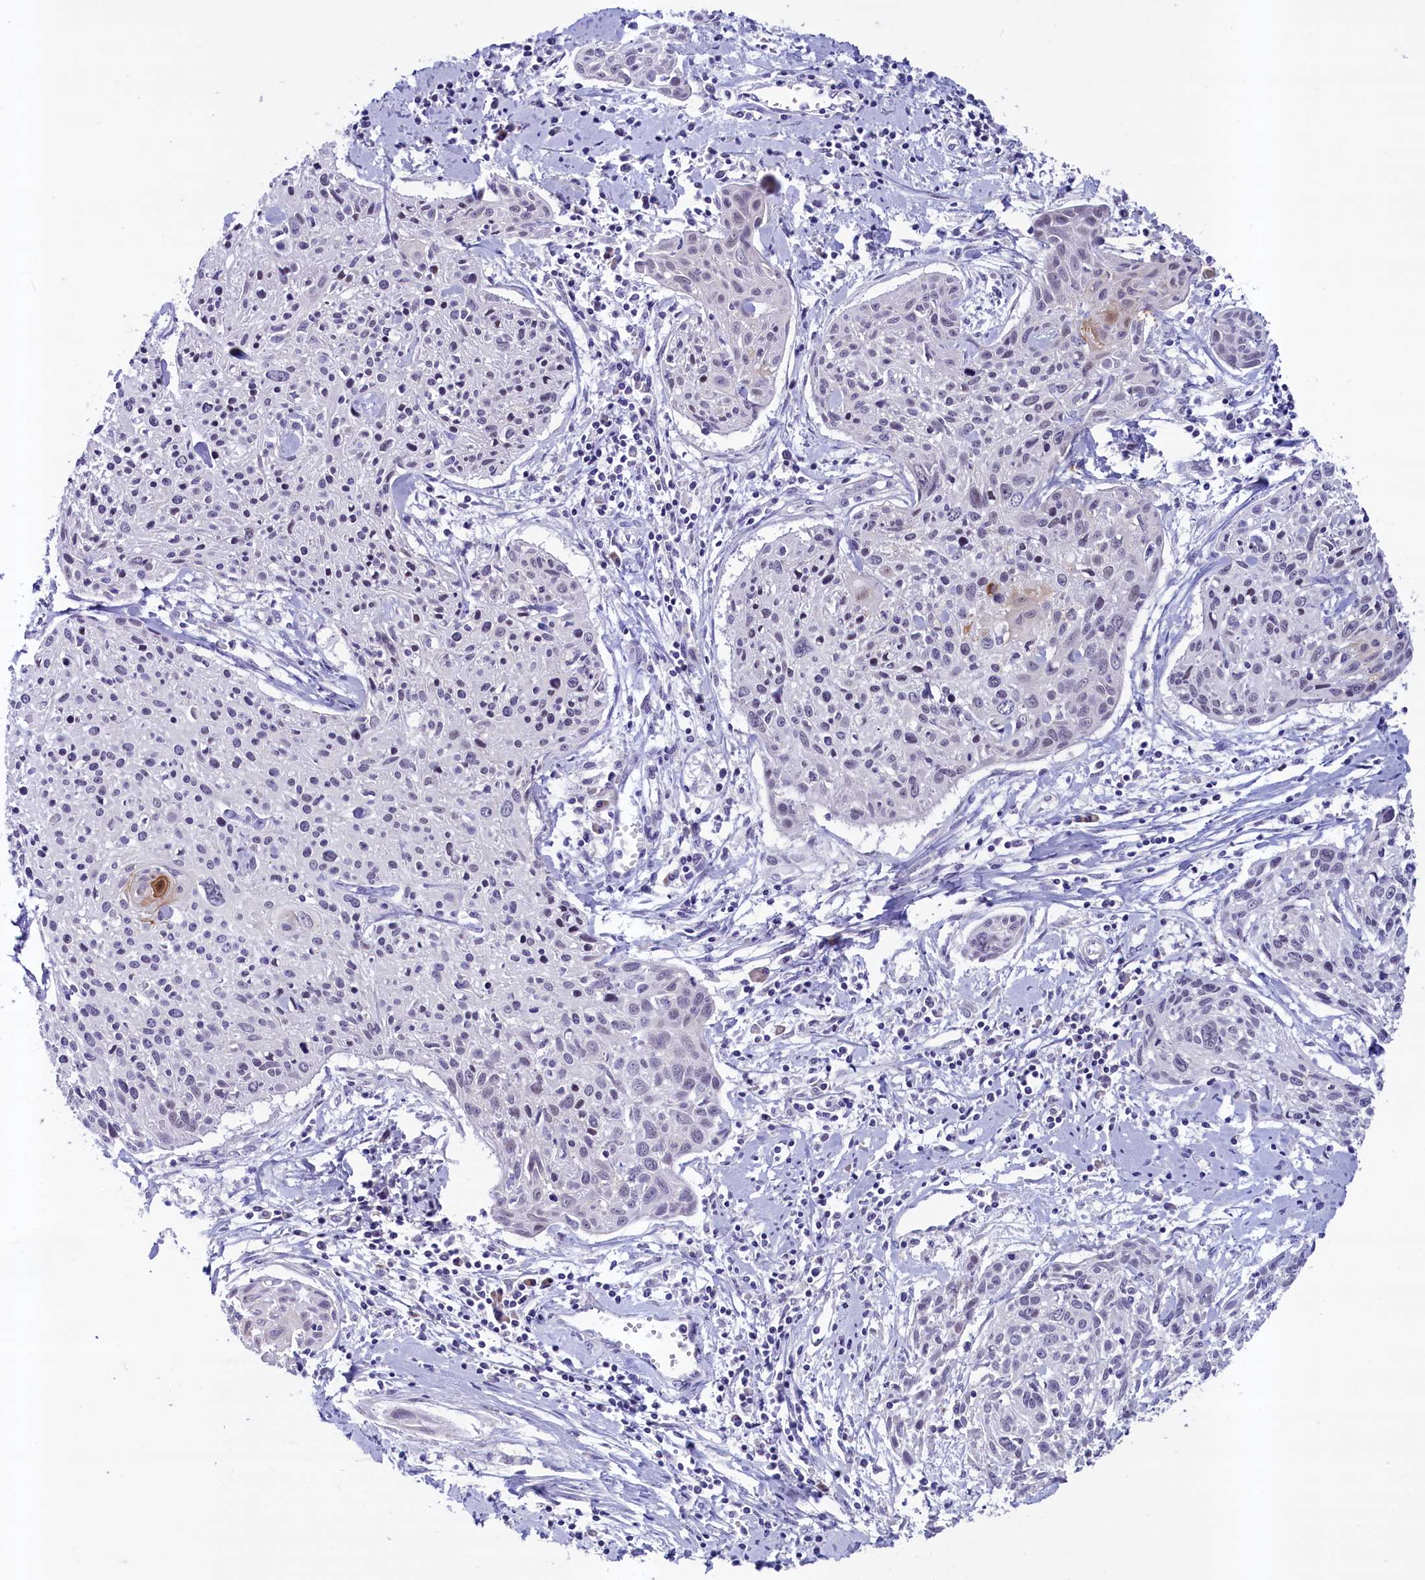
{"staining": {"intensity": "negative", "quantity": "none", "location": "none"}, "tissue": "cervical cancer", "cell_type": "Tumor cells", "image_type": "cancer", "snomed": [{"axis": "morphology", "description": "Squamous cell carcinoma, NOS"}, {"axis": "topography", "description": "Cervix"}], "caption": "Micrograph shows no protein positivity in tumor cells of cervical squamous cell carcinoma tissue.", "gene": "SCD5", "patient": {"sex": "female", "age": 51}}